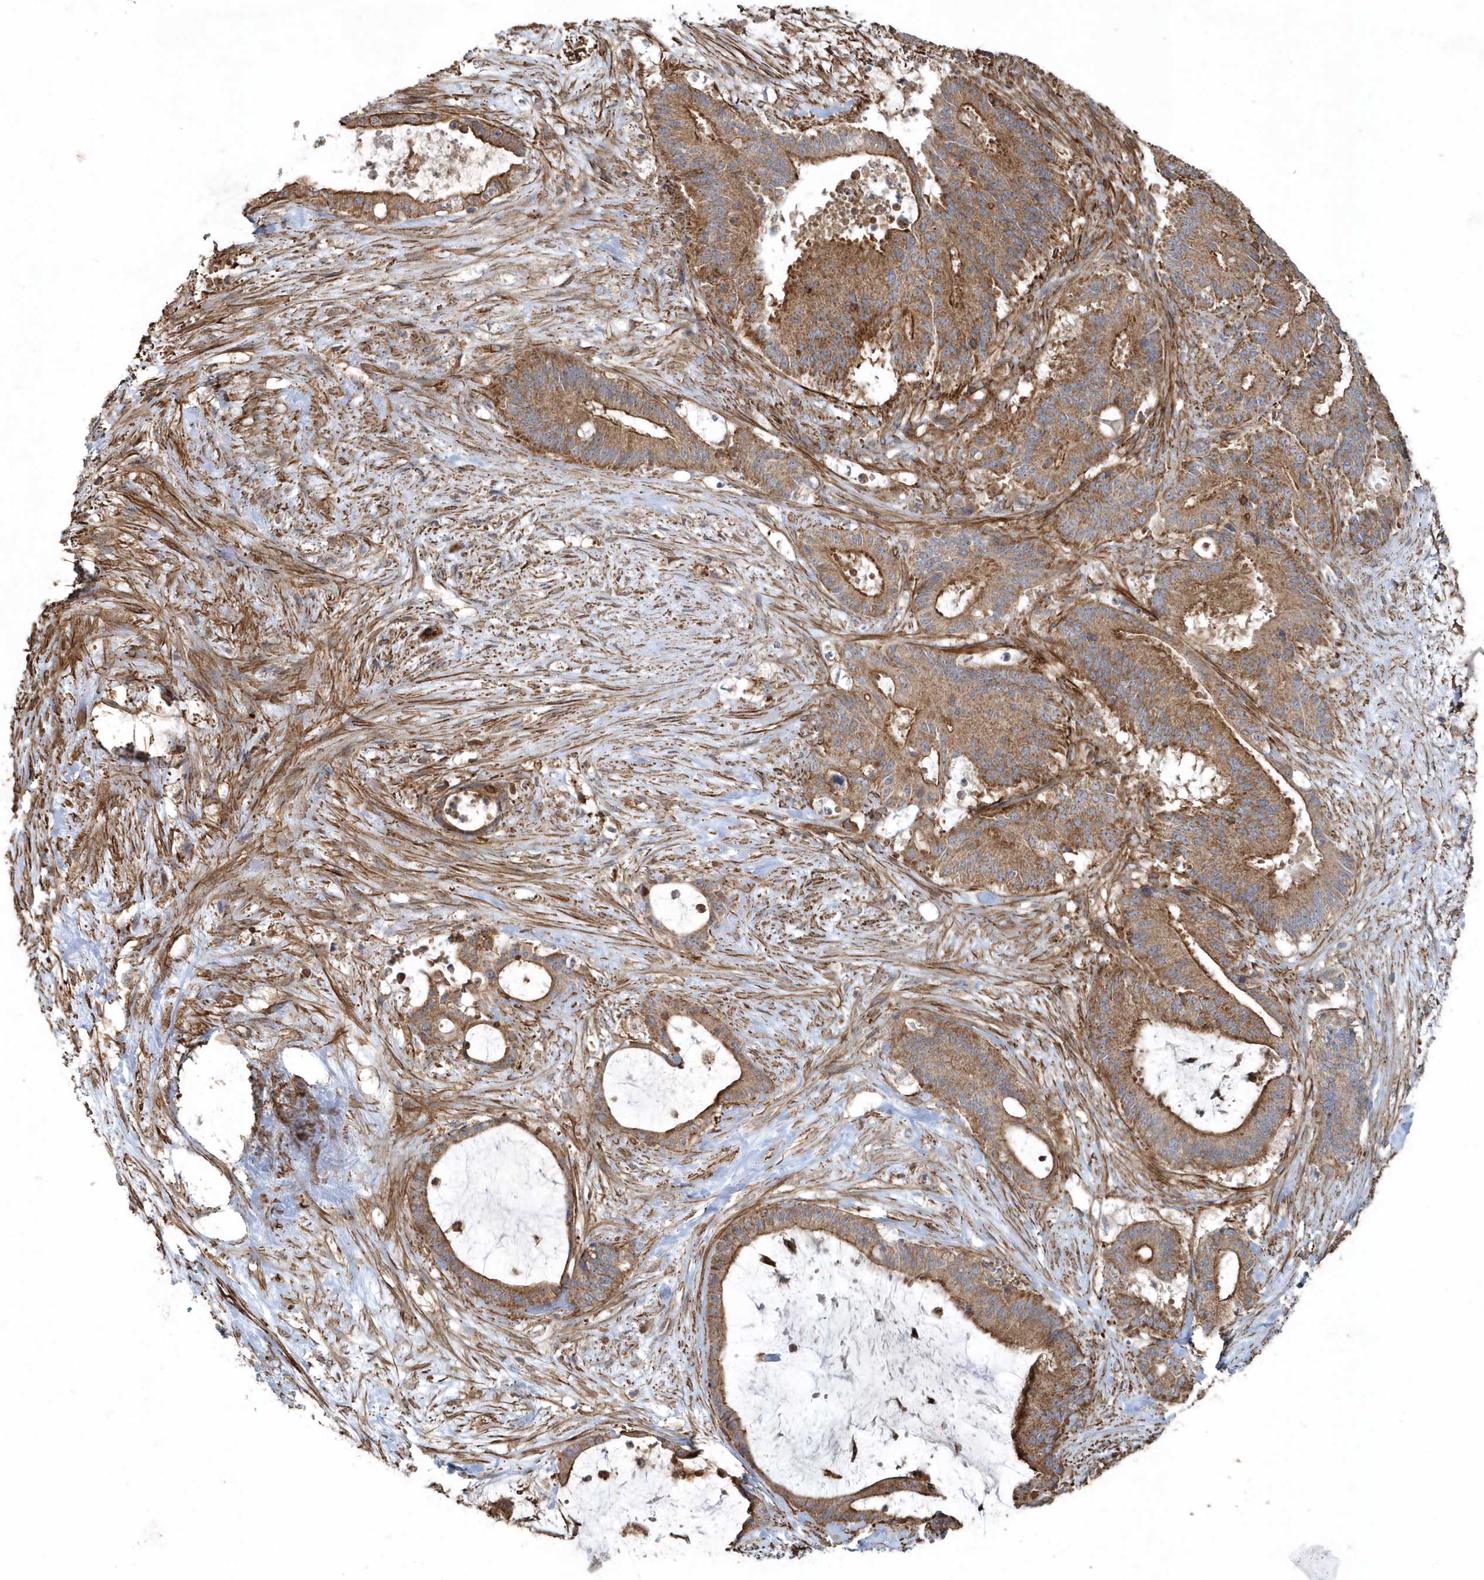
{"staining": {"intensity": "moderate", "quantity": ">75%", "location": "cytoplasmic/membranous"}, "tissue": "liver cancer", "cell_type": "Tumor cells", "image_type": "cancer", "snomed": [{"axis": "morphology", "description": "Normal tissue, NOS"}, {"axis": "morphology", "description": "Cholangiocarcinoma"}, {"axis": "topography", "description": "Liver"}, {"axis": "topography", "description": "Peripheral nerve tissue"}], "caption": "High-power microscopy captured an immunohistochemistry image of liver cholangiocarcinoma, revealing moderate cytoplasmic/membranous positivity in approximately >75% of tumor cells. The staining was performed using DAB (3,3'-diaminobenzidine) to visualize the protein expression in brown, while the nuclei were stained in blue with hematoxylin (Magnification: 20x).", "gene": "MMUT", "patient": {"sex": "female", "age": 73}}